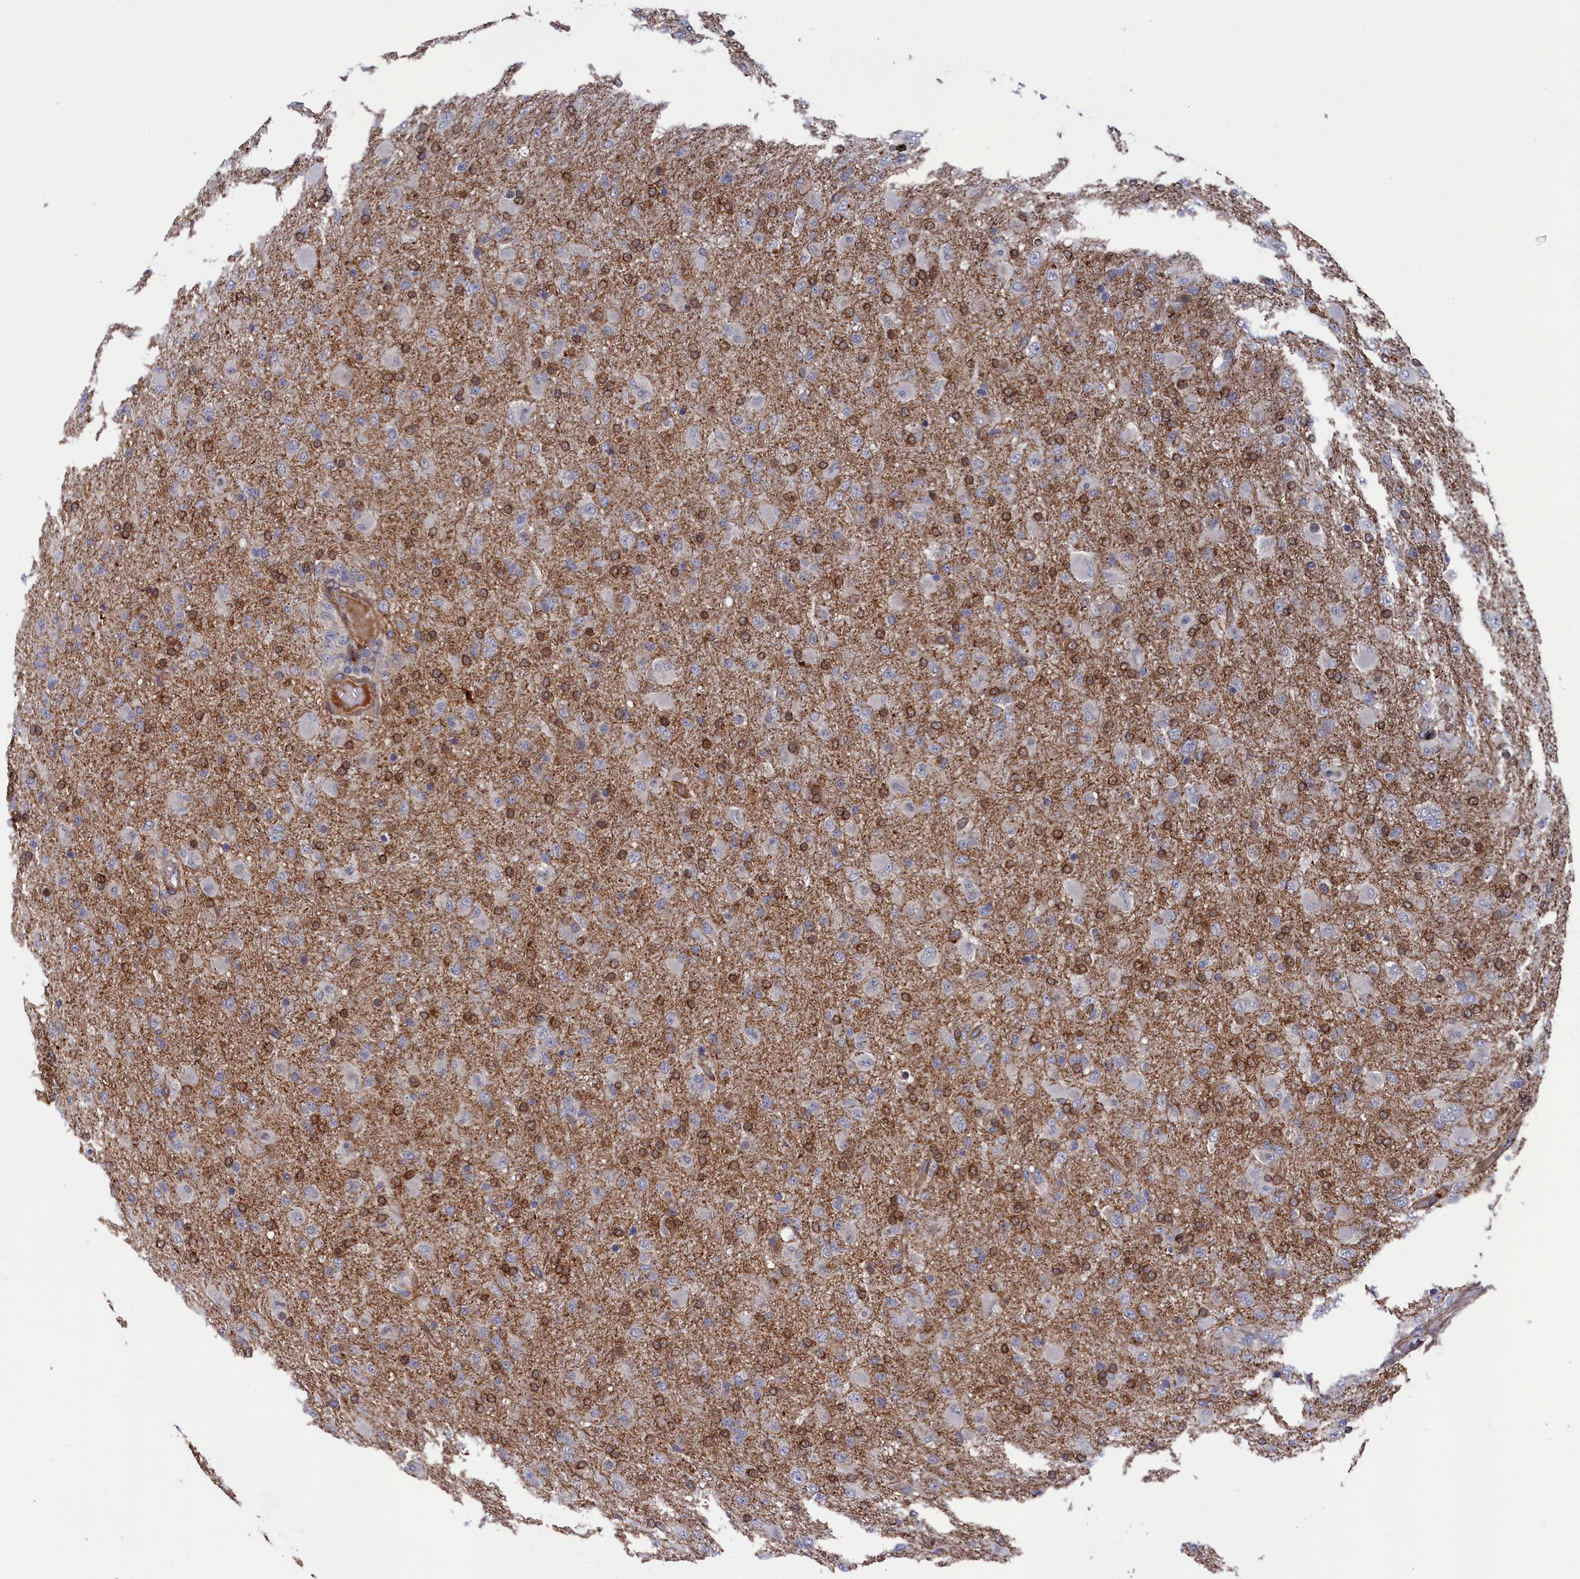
{"staining": {"intensity": "negative", "quantity": "none", "location": "none"}, "tissue": "glioma", "cell_type": "Tumor cells", "image_type": "cancer", "snomed": [{"axis": "morphology", "description": "Glioma, malignant, Low grade"}, {"axis": "topography", "description": "Brain"}], "caption": "Tumor cells are negative for protein expression in human malignant glioma (low-grade).", "gene": "ZNF891", "patient": {"sex": "male", "age": 65}}